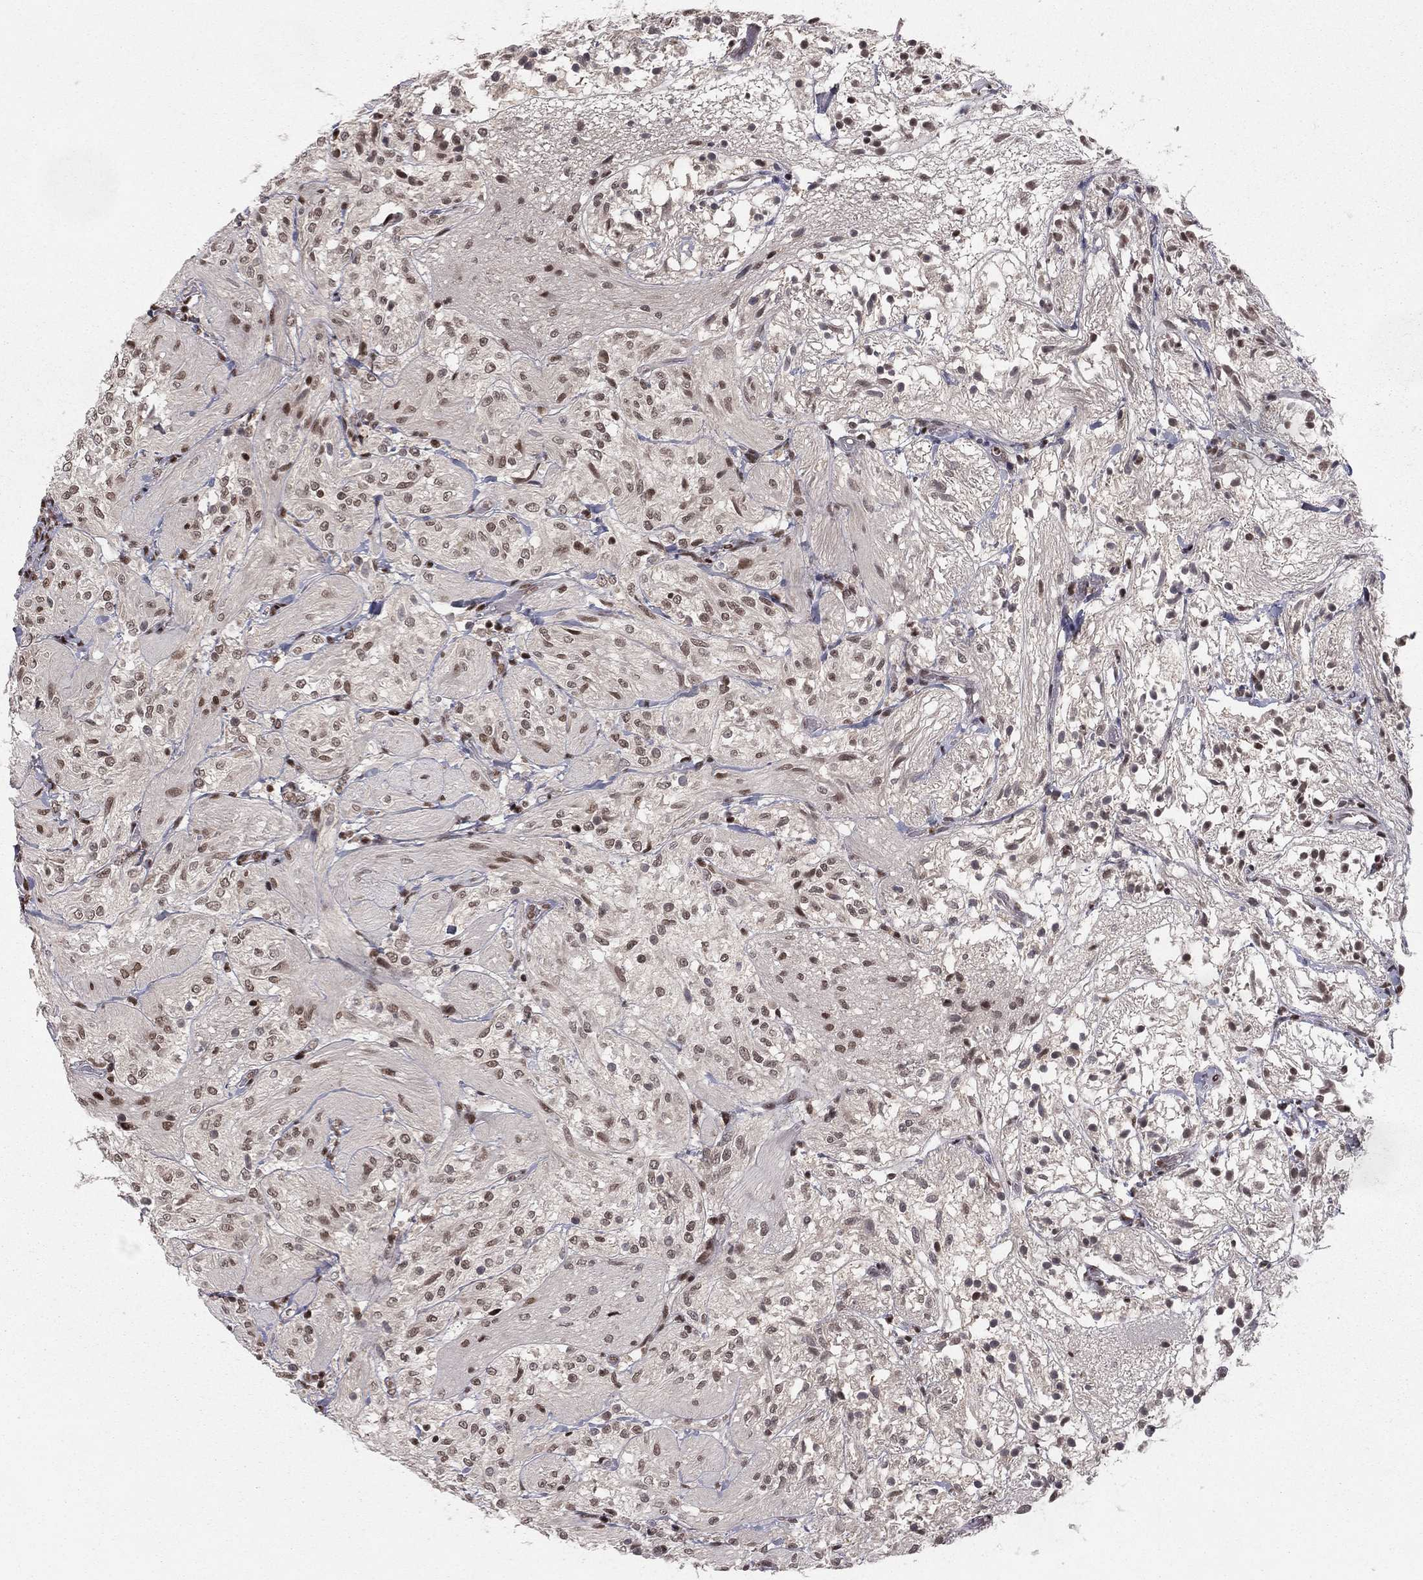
{"staining": {"intensity": "weak", "quantity": "25%-75%", "location": "nuclear"}, "tissue": "glioma", "cell_type": "Tumor cells", "image_type": "cancer", "snomed": [{"axis": "morphology", "description": "Glioma, malignant, Low grade"}, {"axis": "topography", "description": "Brain"}], "caption": "Glioma tissue demonstrates weak nuclear staining in approximately 25%-75% of tumor cells", "gene": "NFYB", "patient": {"sex": "male", "age": 3}}